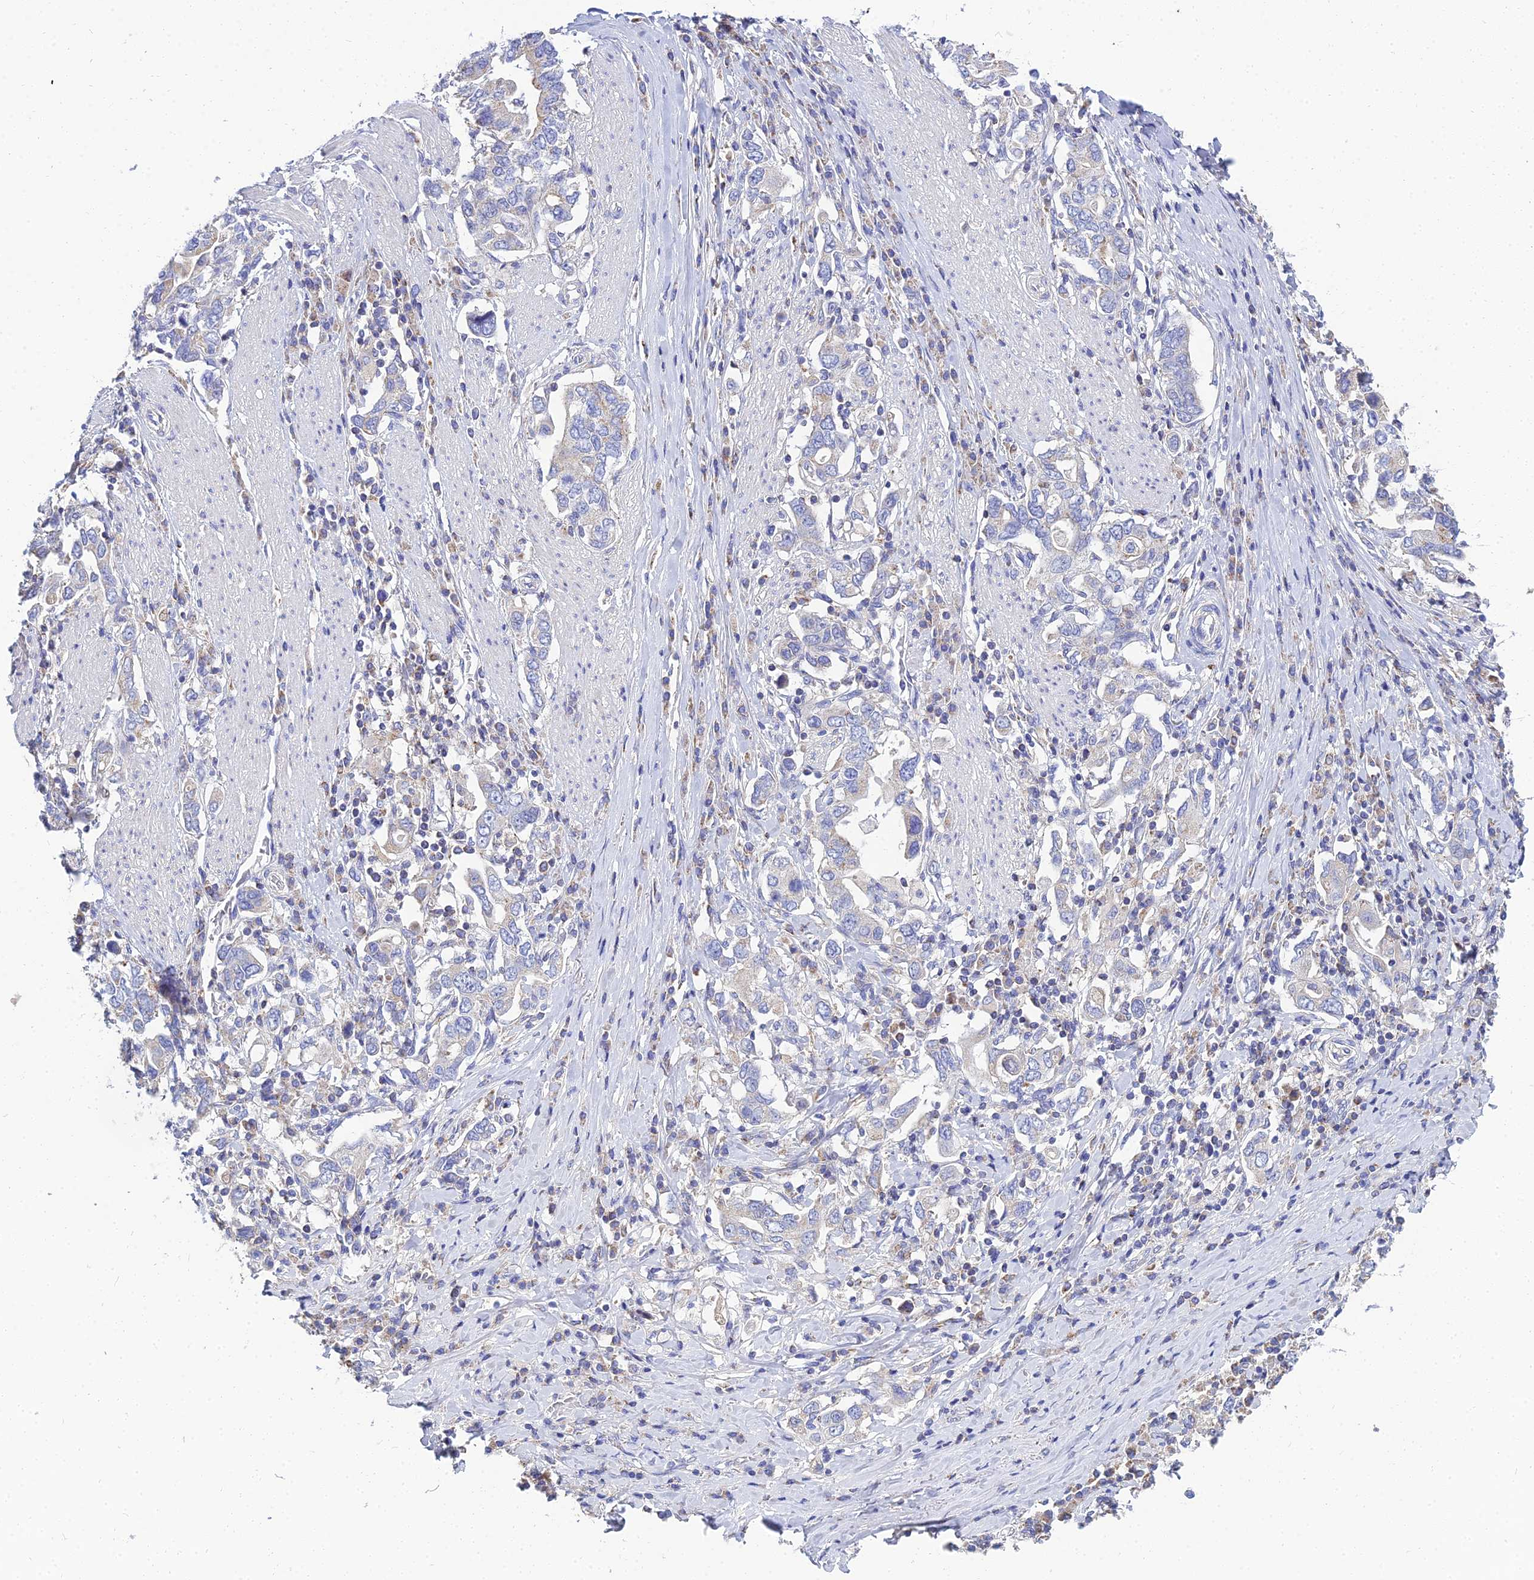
{"staining": {"intensity": "negative", "quantity": "none", "location": "none"}, "tissue": "stomach cancer", "cell_type": "Tumor cells", "image_type": "cancer", "snomed": [{"axis": "morphology", "description": "Adenocarcinoma, NOS"}, {"axis": "topography", "description": "Stomach, upper"}, {"axis": "topography", "description": "Stomach"}], "caption": "Human stomach cancer (adenocarcinoma) stained for a protein using immunohistochemistry displays no staining in tumor cells.", "gene": "NPY", "patient": {"sex": "male", "age": 62}}